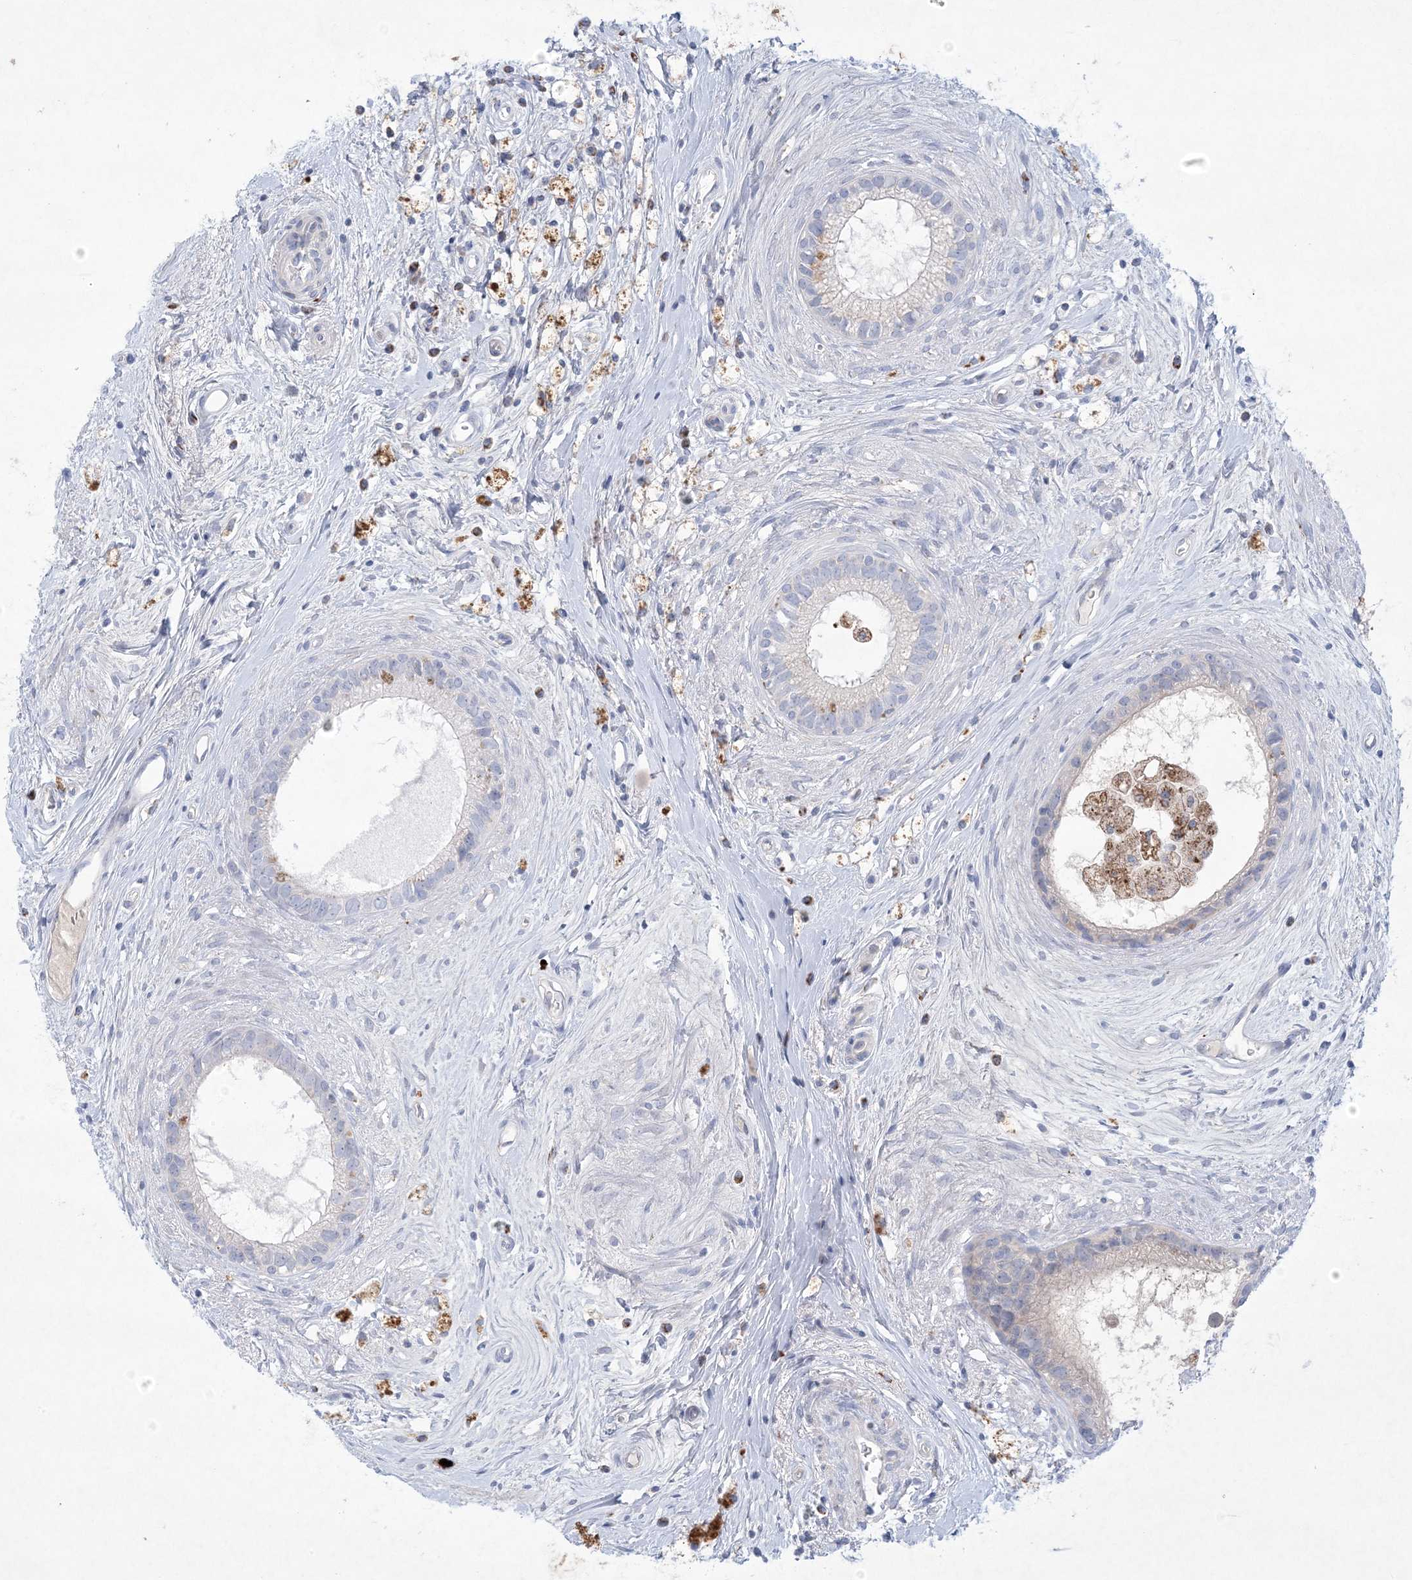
{"staining": {"intensity": "negative", "quantity": "none", "location": "none"}, "tissue": "epididymis", "cell_type": "Glandular cells", "image_type": "normal", "snomed": [{"axis": "morphology", "description": "Normal tissue, NOS"}, {"axis": "topography", "description": "Epididymis"}], "caption": "High magnification brightfield microscopy of unremarkable epididymis stained with DAB (brown) and counterstained with hematoxylin (blue): glandular cells show no significant expression. The staining is performed using DAB brown chromogen with nuclei counter-stained in using hematoxylin.", "gene": "KCTD6", "patient": {"sex": "male", "age": 80}}